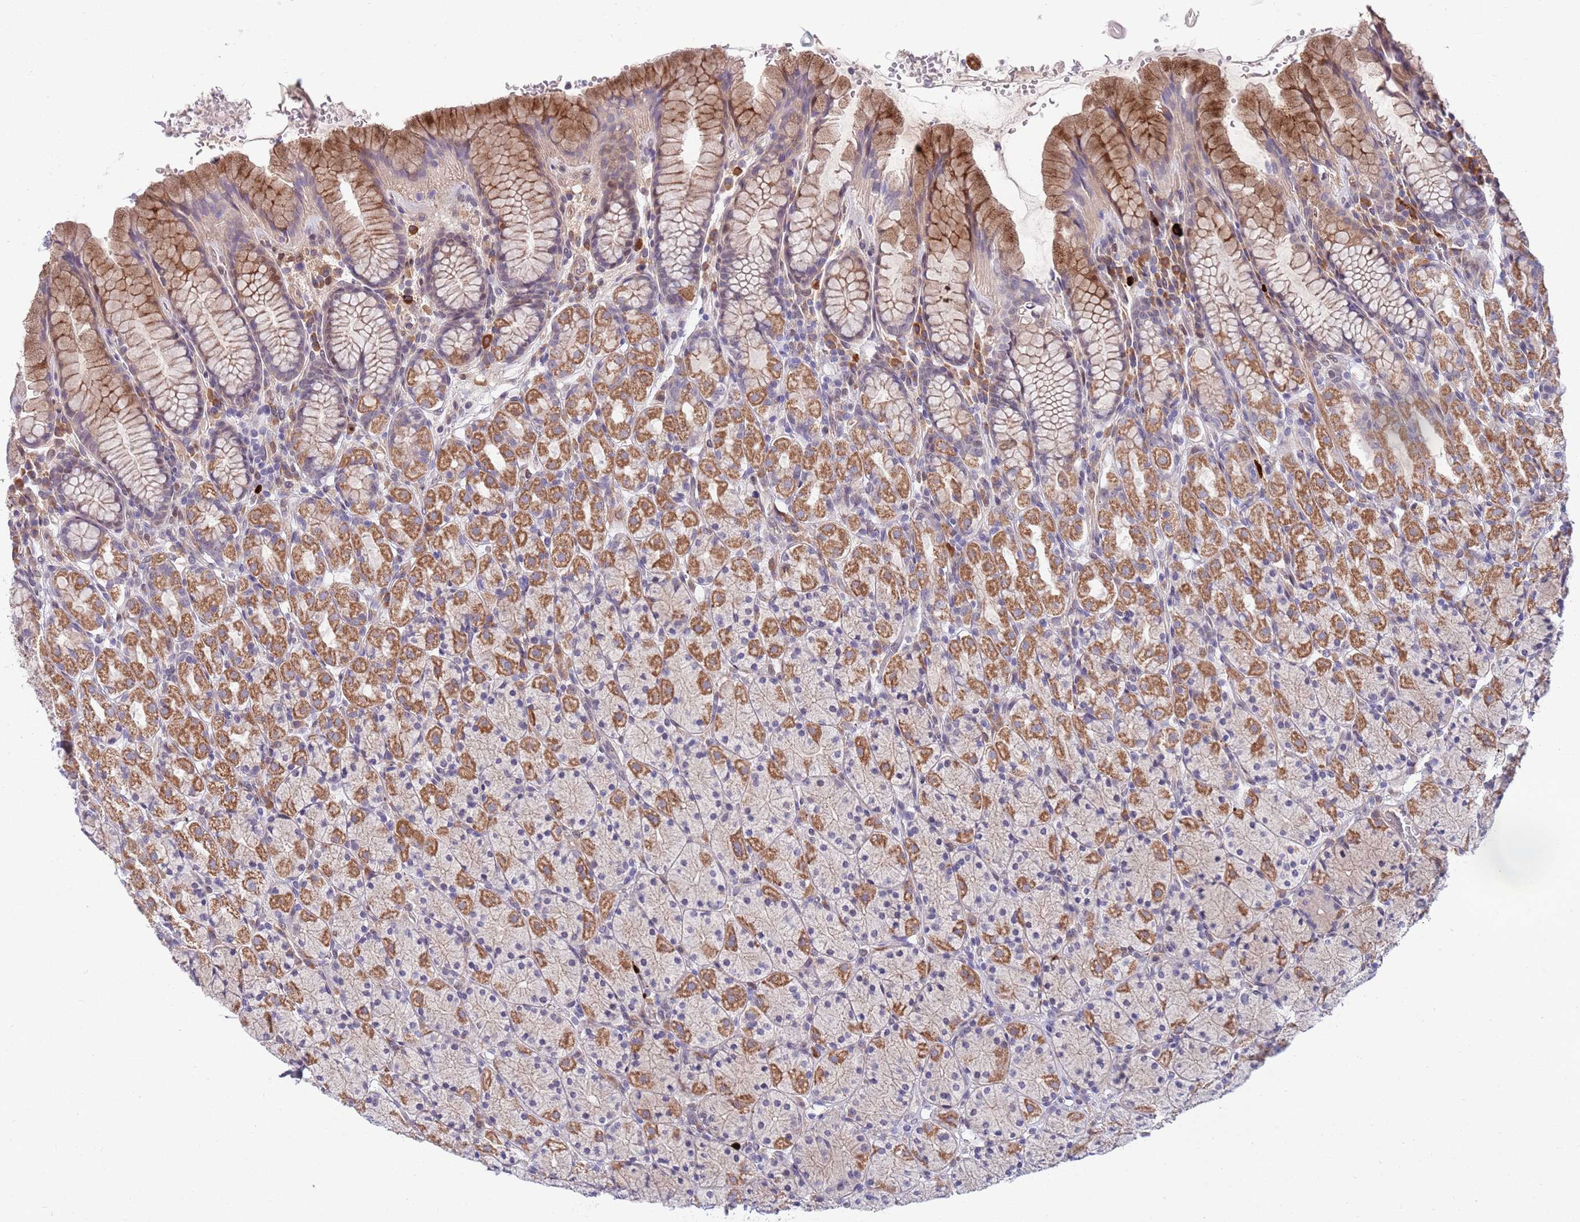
{"staining": {"intensity": "moderate", "quantity": ">75%", "location": "cytoplasmic/membranous"}, "tissue": "stomach", "cell_type": "Glandular cells", "image_type": "normal", "snomed": [{"axis": "morphology", "description": "Normal tissue, NOS"}, {"axis": "topography", "description": "Stomach, upper"}, {"axis": "topography", "description": "Stomach"}], "caption": "About >75% of glandular cells in unremarkable human stomach exhibit moderate cytoplasmic/membranous protein staining as visualized by brown immunohistochemical staining.", "gene": "NLRP6", "patient": {"sex": "male", "age": 62}}